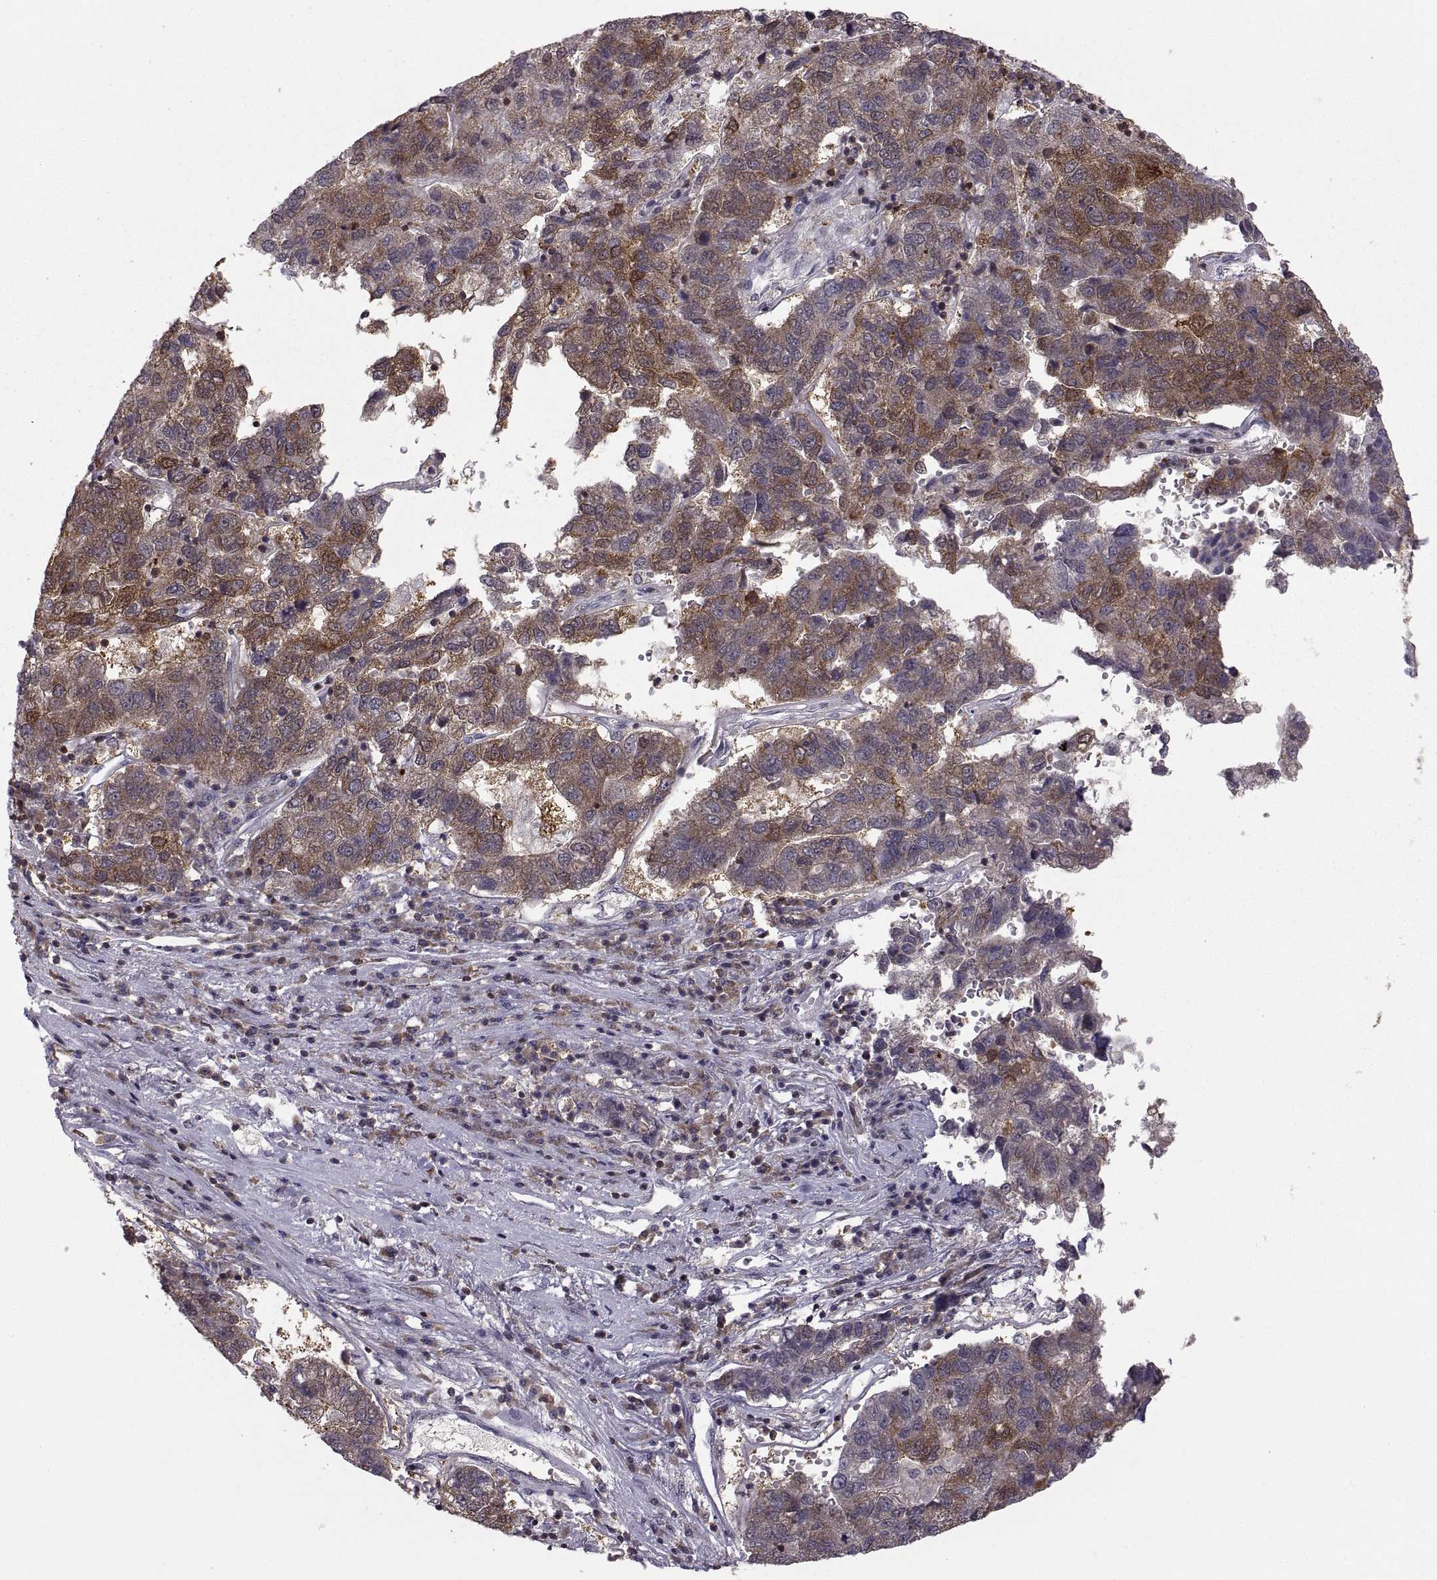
{"staining": {"intensity": "moderate", "quantity": "<25%", "location": "cytoplasmic/membranous"}, "tissue": "pancreatic cancer", "cell_type": "Tumor cells", "image_type": "cancer", "snomed": [{"axis": "morphology", "description": "Adenocarcinoma, NOS"}, {"axis": "topography", "description": "Pancreas"}], "caption": "Pancreatic cancer (adenocarcinoma) was stained to show a protein in brown. There is low levels of moderate cytoplasmic/membranous positivity in about <25% of tumor cells.", "gene": "EZR", "patient": {"sex": "female", "age": 61}}